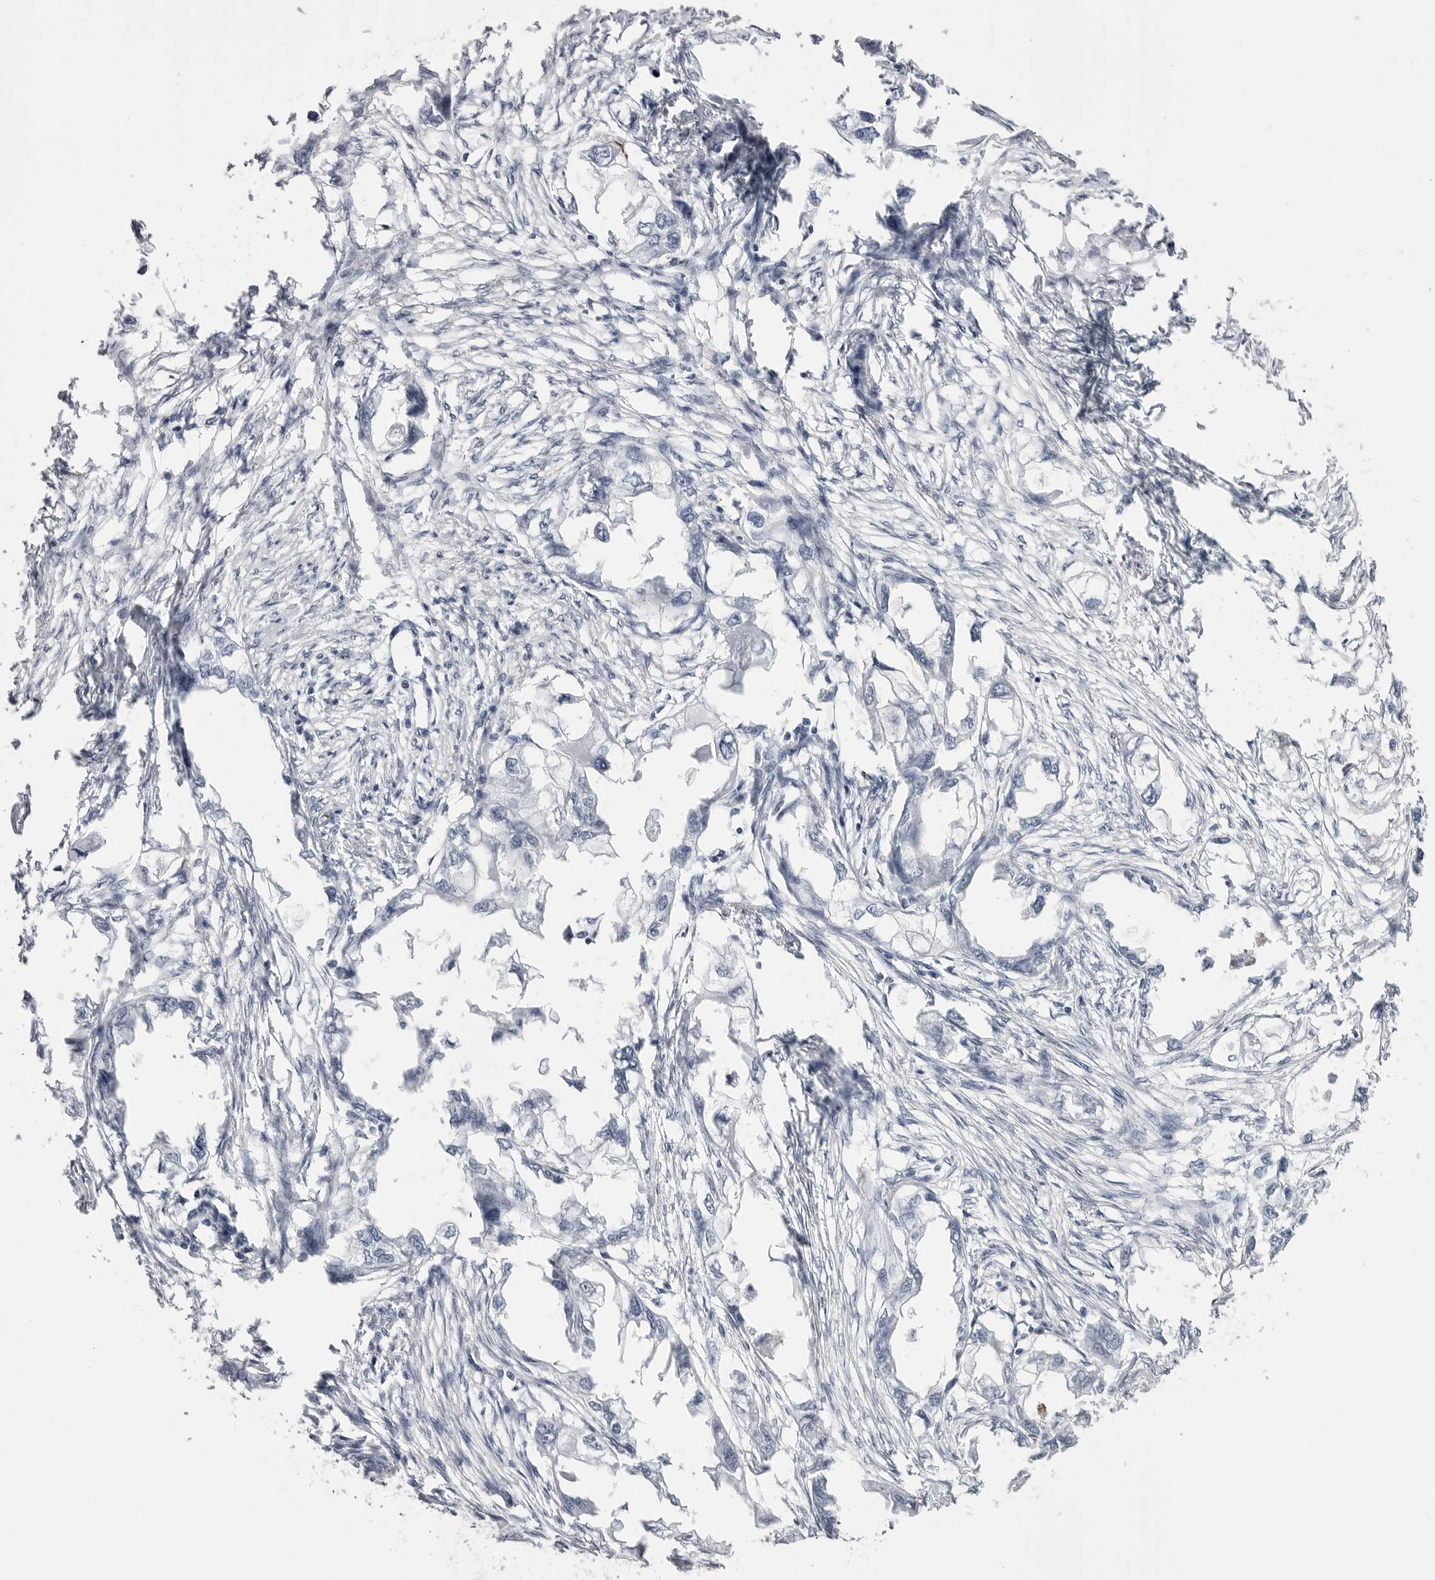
{"staining": {"intensity": "negative", "quantity": "none", "location": "none"}, "tissue": "endometrial cancer", "cell_type": "Tumor cells", "image_type": "cancer", "snomed": [{"axis": "morphology", "description": "Adenocarcinoma, NOS"}, {"axis": "morphology", "description": "Adenocarcinoma, metastatic, NOS"}, {"axis": "topography", "description": "Adipose tissue"}, {"axis": "topography", "description": "Endometrium"}], "caption": "Histopathology image shows no significant protein expression in tumor cells of endometrial cancer.", "gene": "COL26A1", "patient": {"sex": "female", "age": 67}}